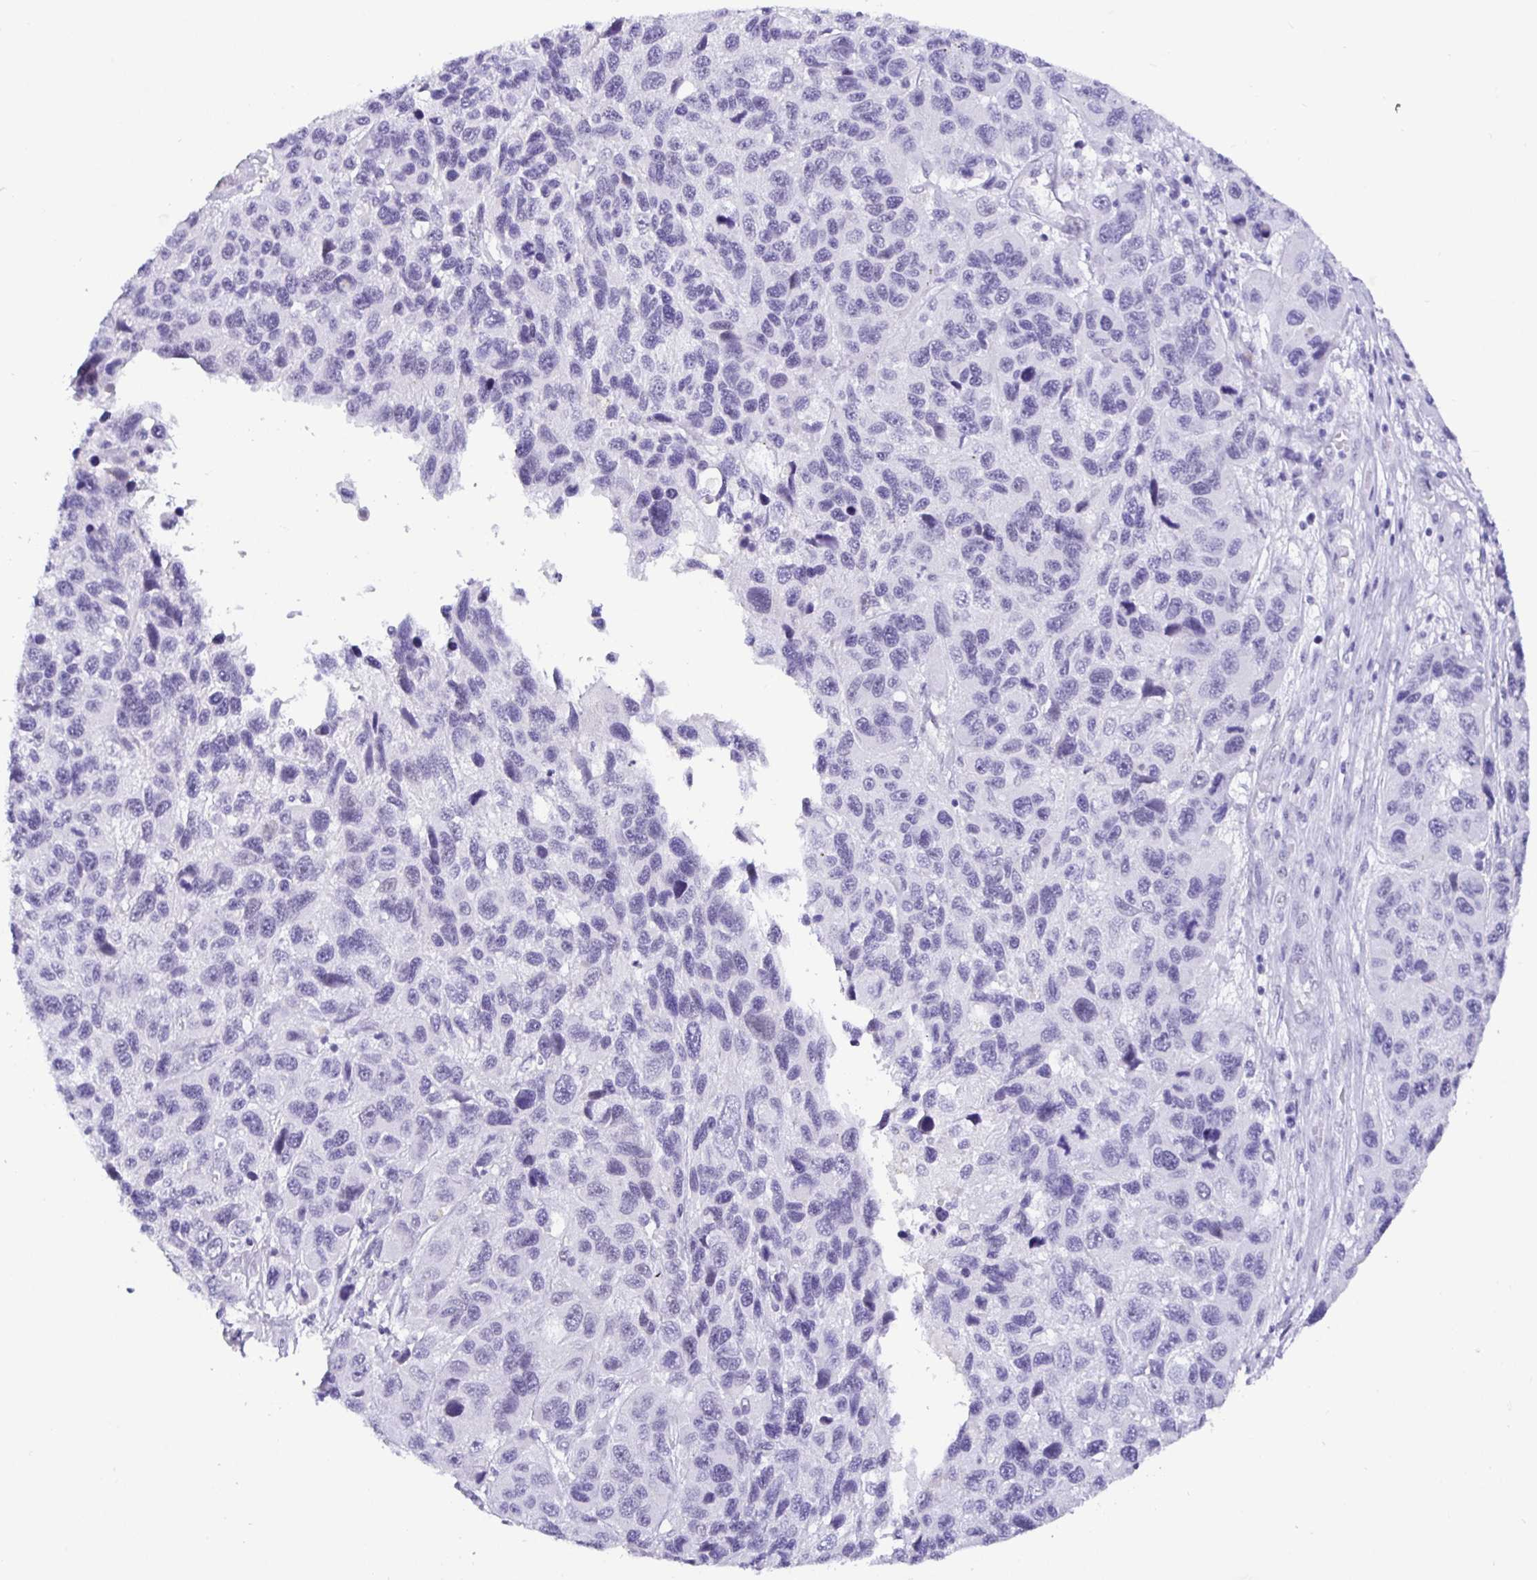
{"staining": {"intensity": "negative", "quantity": "none", "location": "none"}, "tissue": "melanoma", "cell_type": "Tumor cells", "image_type": "cancer", "snomed": [{"axis": "morphology", "description": "Malignant melanoma, NOS"}, {"axis": "topography", "description": "Skin"}], "caption": "The immunohistochemistry (IHC) image has no significant positivity in tumor cells of malignant melanoma tissue.", "gene": "NUP188", "patient": {"sex": "male", "age": 53}}